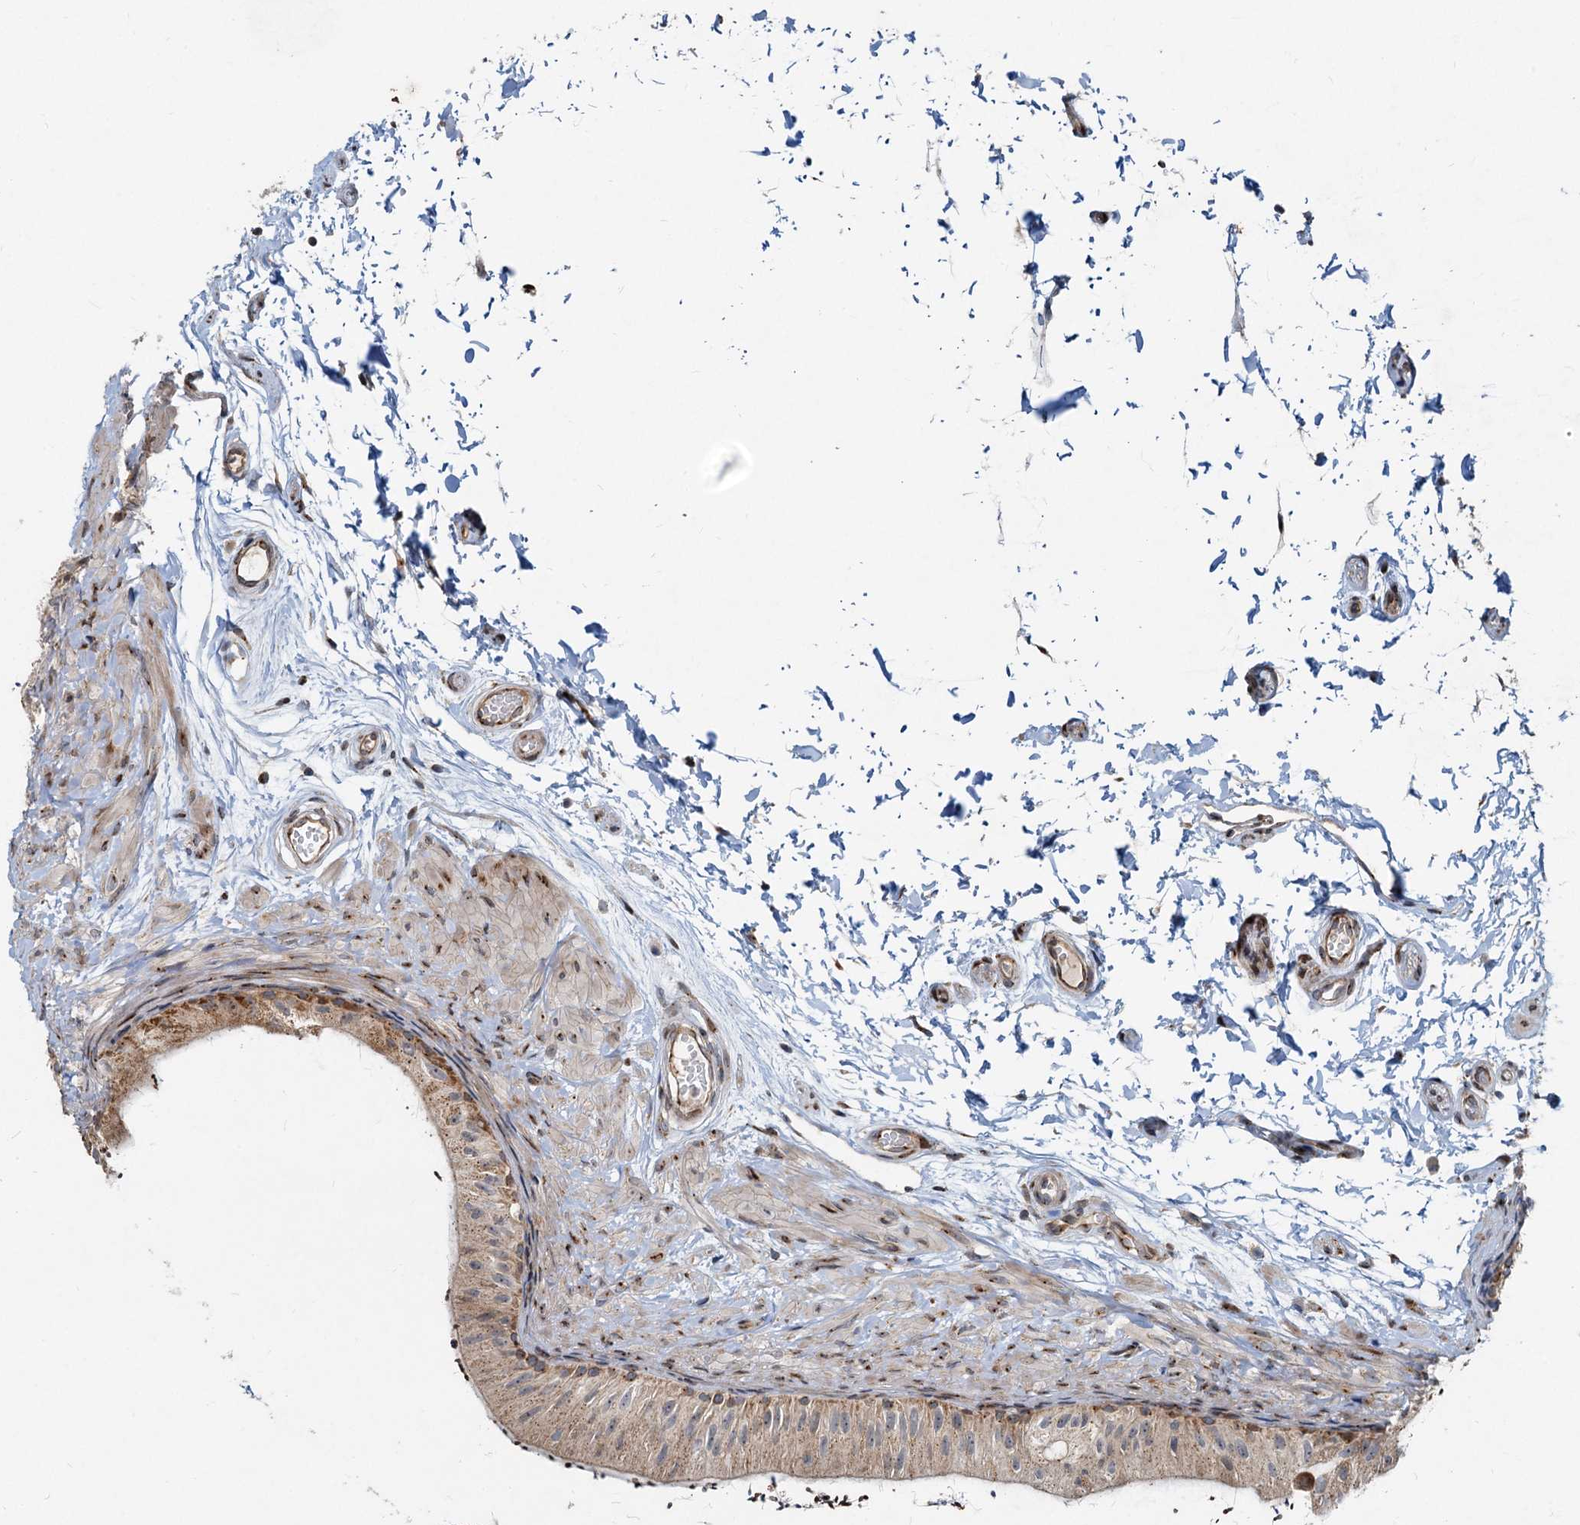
{"staining": {"intensity": "moderate", "quantity": ">75%", "location": "cytoplasmic/membranous"}, "tissue": "epididymis", "cell_type": "Glandular cells", "image_type": "normal", "snomed": [{"axis": "morphology", "description": "Normal tissue, NOS"}, {"axis": "topography", "description": "Epididymis"}], "caption": "A high-resolution histopathology image shows IHC staining of benign epididymis, which displays moderate cytoplasmic/membranous expression in approximately >75% of glandular cells. (Brightfield microscopy of DAB IHC at high magnification).", "gene": "CEP68", "patient": {"sex": "male", "age": 50}}